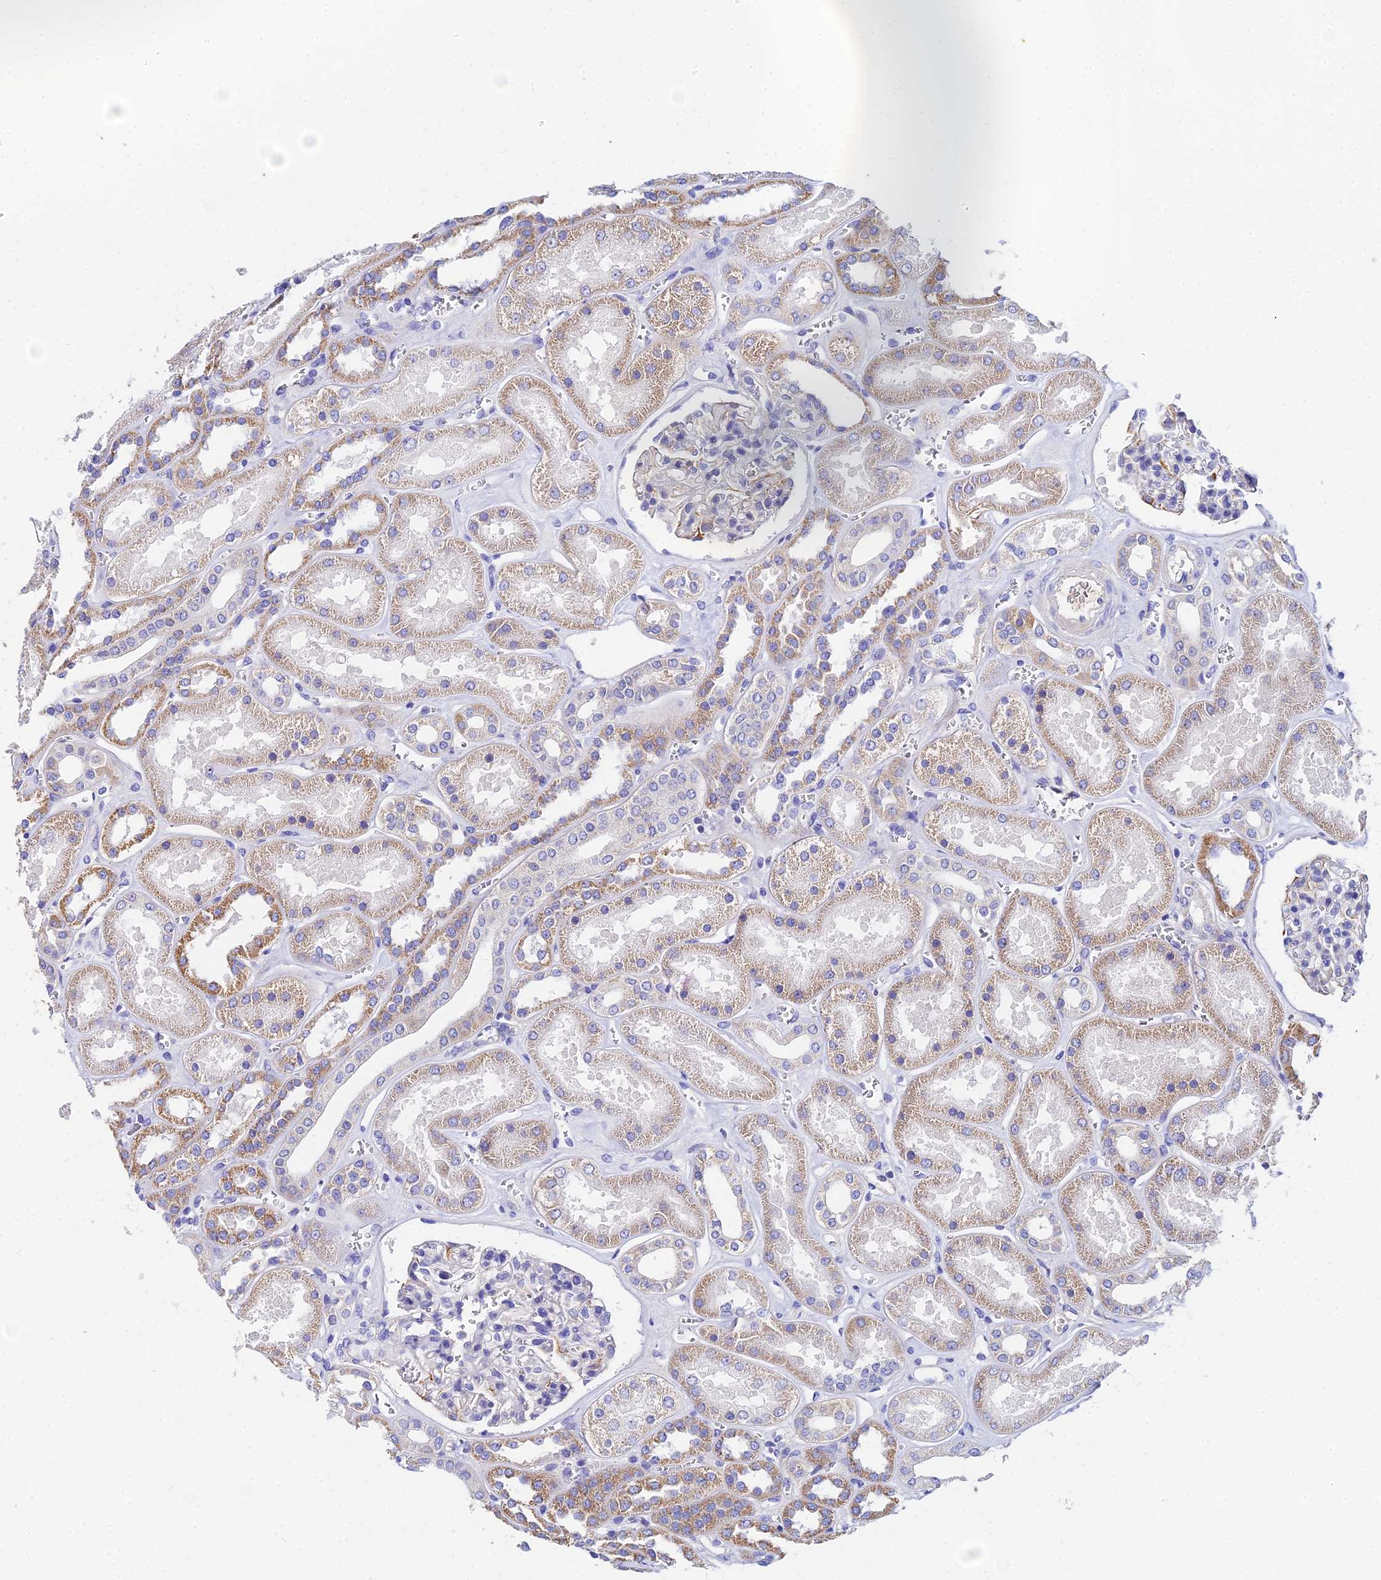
{"staining": {"intensity": "negative", "quantity": "none", "location": "none"}, "tissue": "kidney", "cell_type": "Cells in glomeruli", "image_type": "normal", "snomed": [{"axis": "morphology", "description": "Normal tissue, NOS"}, {"axis": "morphology", "description": "Adenocarcinoma, NOS"}, {"axis": "topography", "description": "Kidney"}], "caption": "DAB immunohistochemical staining of benign human kidney shows no significant expression in cells in glomeruli.", "gene": "UBE2L3", "patient": {"sex": "female", "age": 68}}